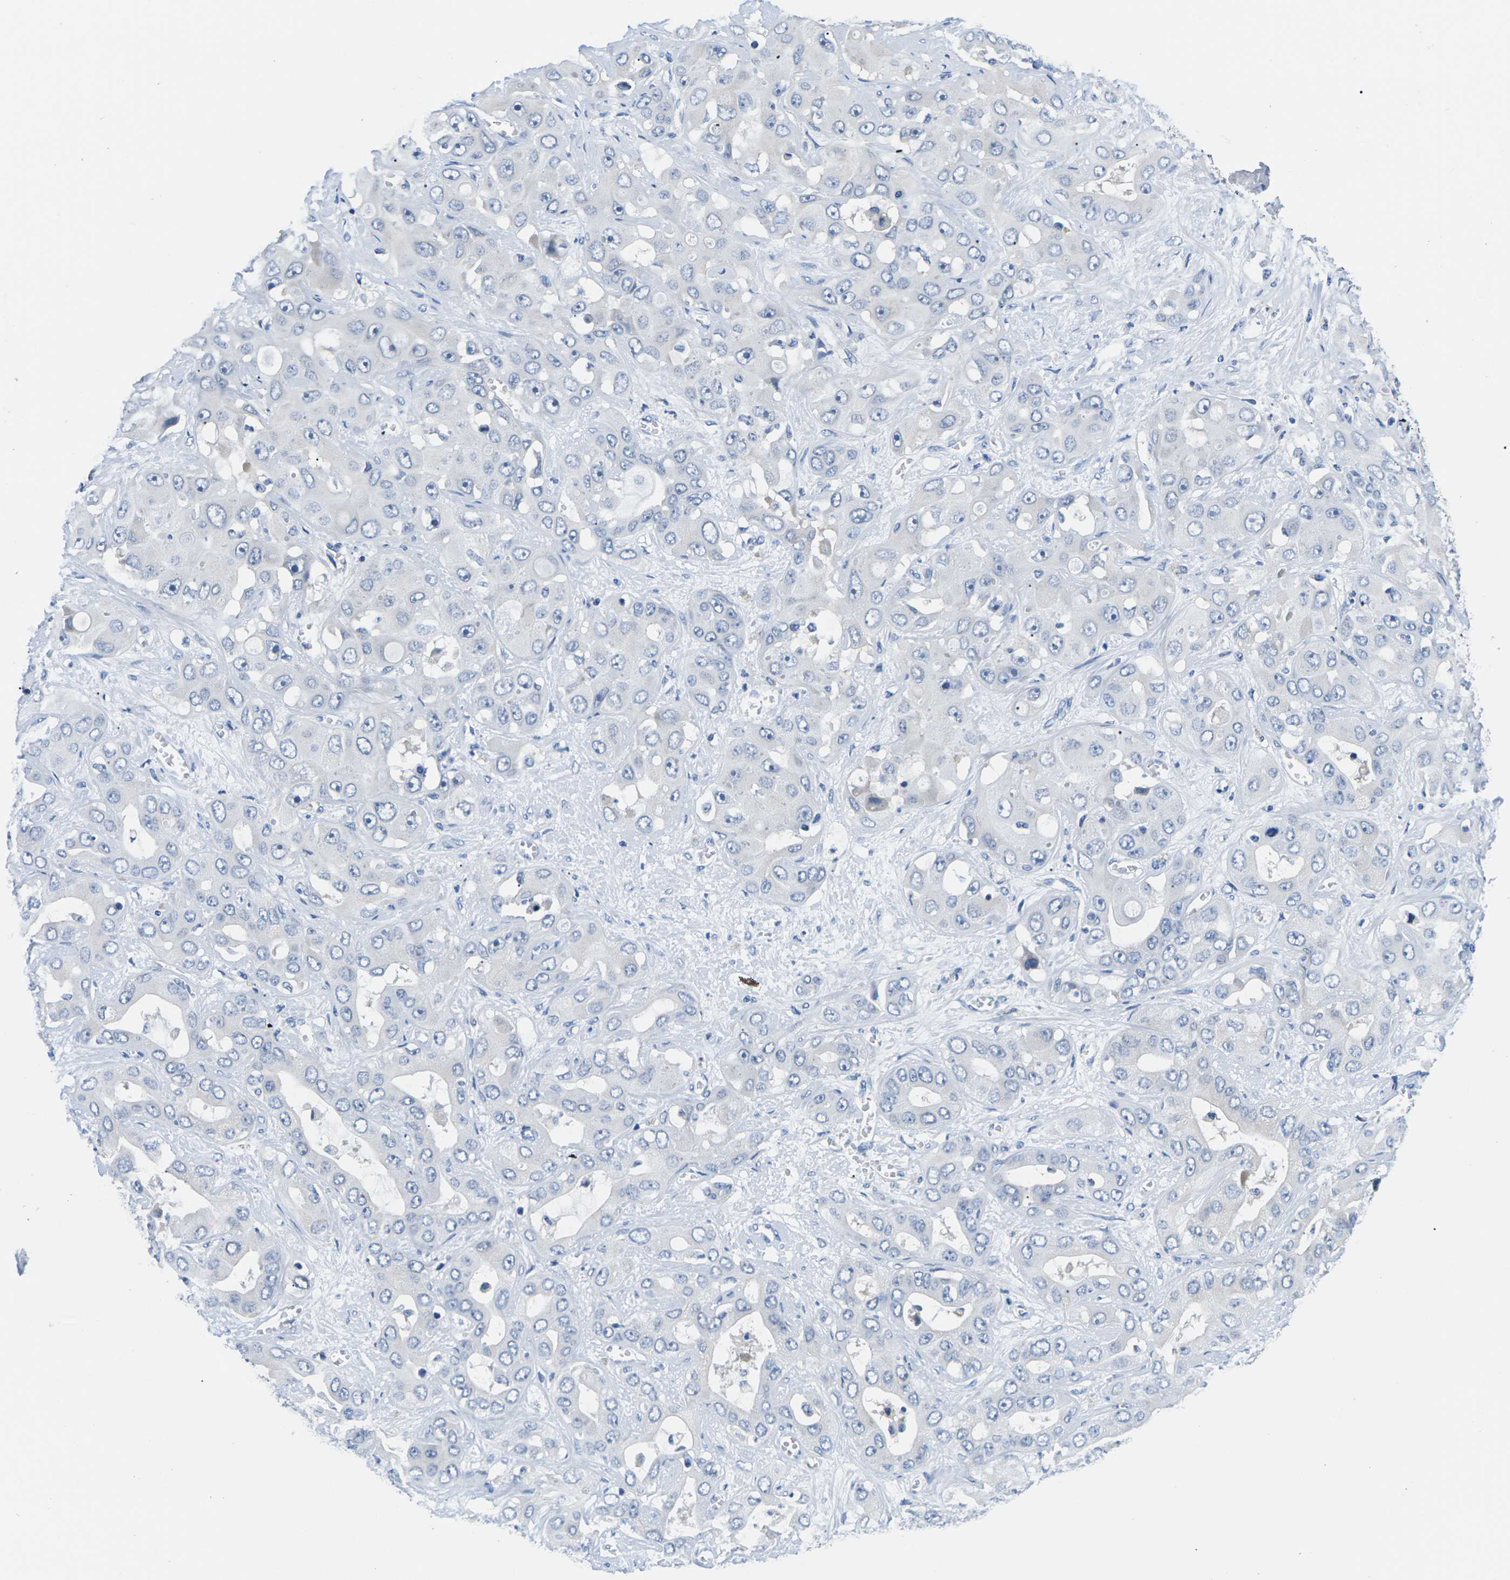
{"staining": {"intensity": "negative", "quantity": "none", "location": "none"}, "tissue": "liver cancer", "cell_type": "Tumor cells", "image_type": "cancer", "snomed": [{"axis": "morphology", "description": "Cholangiocarcinoma"}, {"axis": "topography", "description": "Liver"}], "caption": "Immunohistochemistry (IHC) photomicrograph of human liver cancer (cholangiocarcinoma) stained for a protein (brown), which shows no positivity in tumor cells.", "gene": "TSPAN2", "patient": {"sex": "female", "age": 52}}